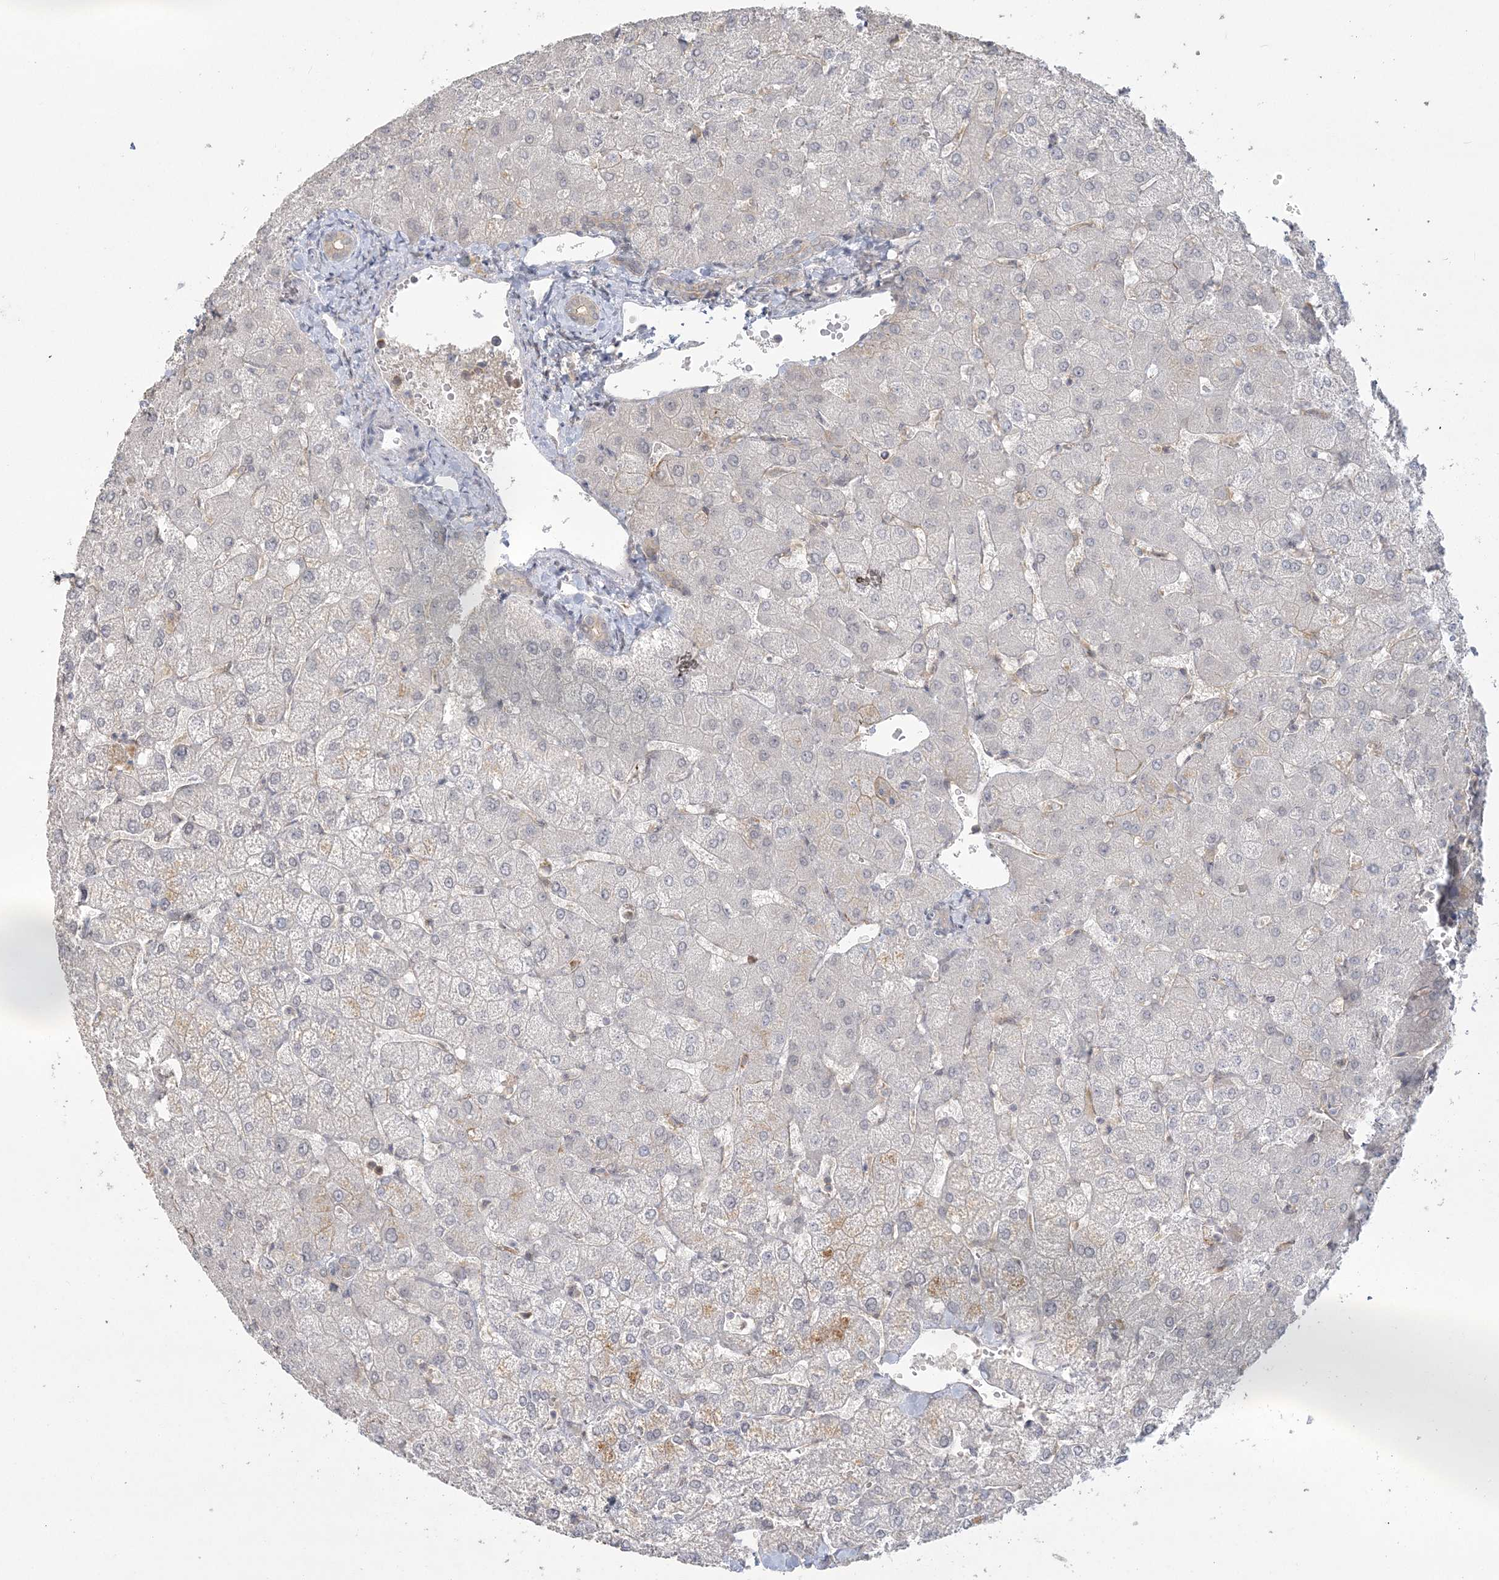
{"staining": {"intensity": "weak", "quantity": "<25%", "location": "cytoplasmic/membranous"}, "tissue": "liver", "cell_type": "Cholangiocytes", "image_type": "normal", "snomed": [{"axis": "morphology", "description": "Normal tissue, NOS"}, {"axis": "topography", "description": "Liver"}], "caption": "The IHC image has no significant positivity in cholangiocytes of liver. (Stains: DAB immunohistochemistry with hematoxylin counter stain, Microscopy: brightfield microscopy at high magnification).", "gene": "ANKS1A", "patient": {"sex": "female", "age": 54}}